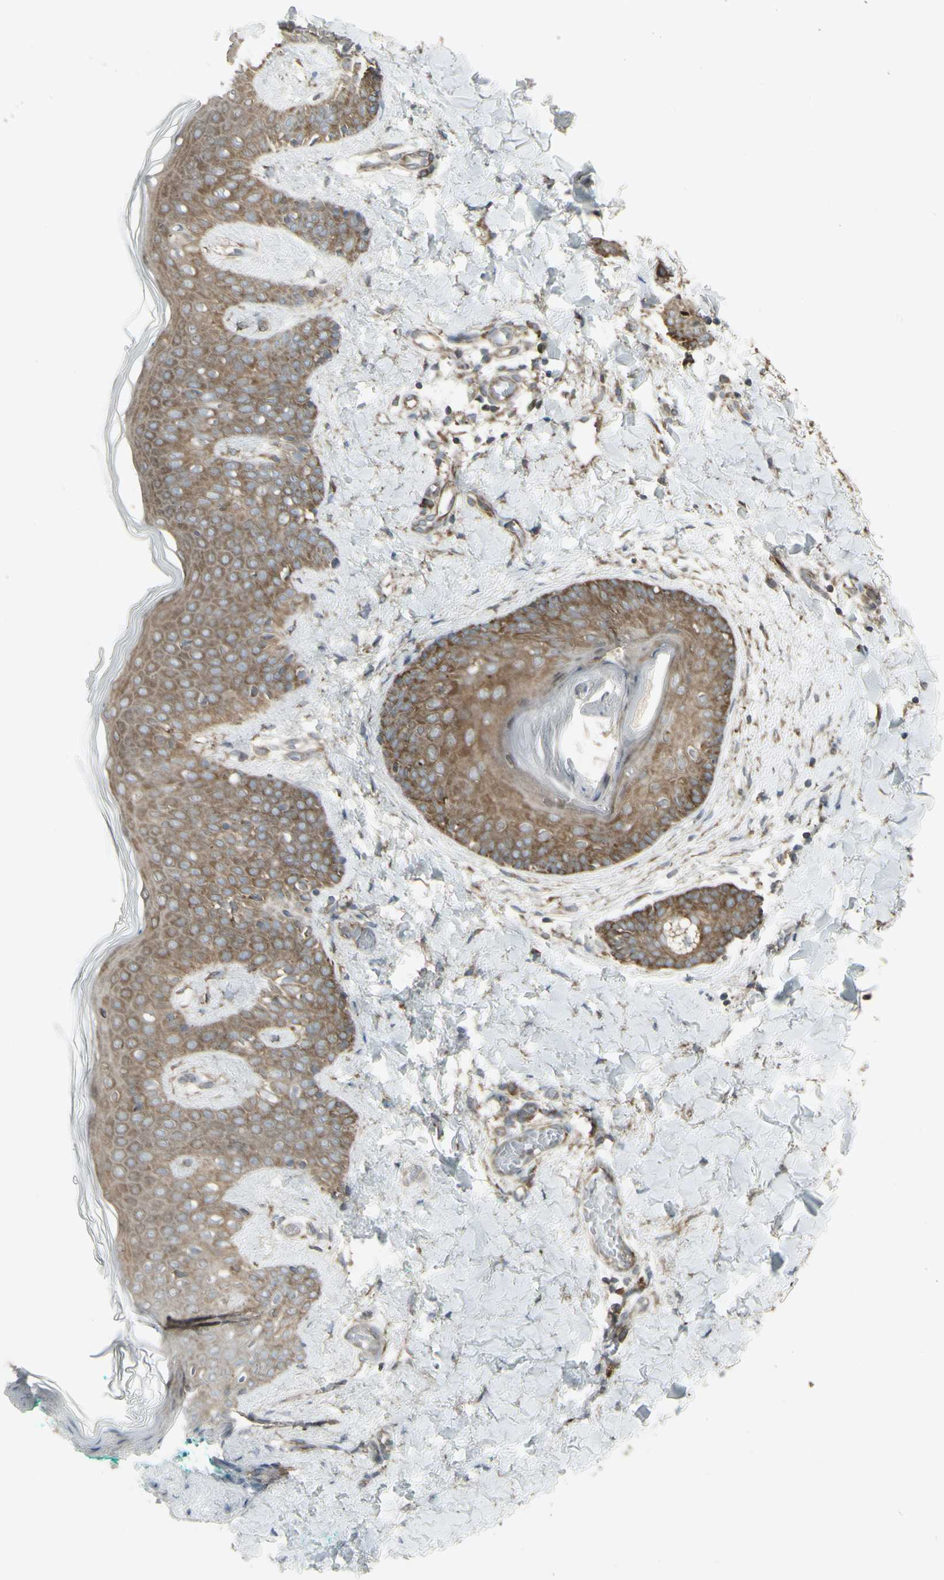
{"staining": {"intensity": "moderate", "quantity": ">75%", "location": "cytoplasmic/membranous"}, "tissue": "skin", "cell_type": "Fibroblasts", "image_type": "normal", "snomed": [{"axis": "morphology", "description": "Normal tissue, NOS"}, {"axis": "topography", "description": "Skin"}], "caption": "About >75% of fibroblasts in benign human skin exhibit moderate cytoplasmic/membranous protein positivity as visualized by brown immunohistochemical staining.", "gene": "FKBP3", "patient": {"sex": "male", "age": 16}}